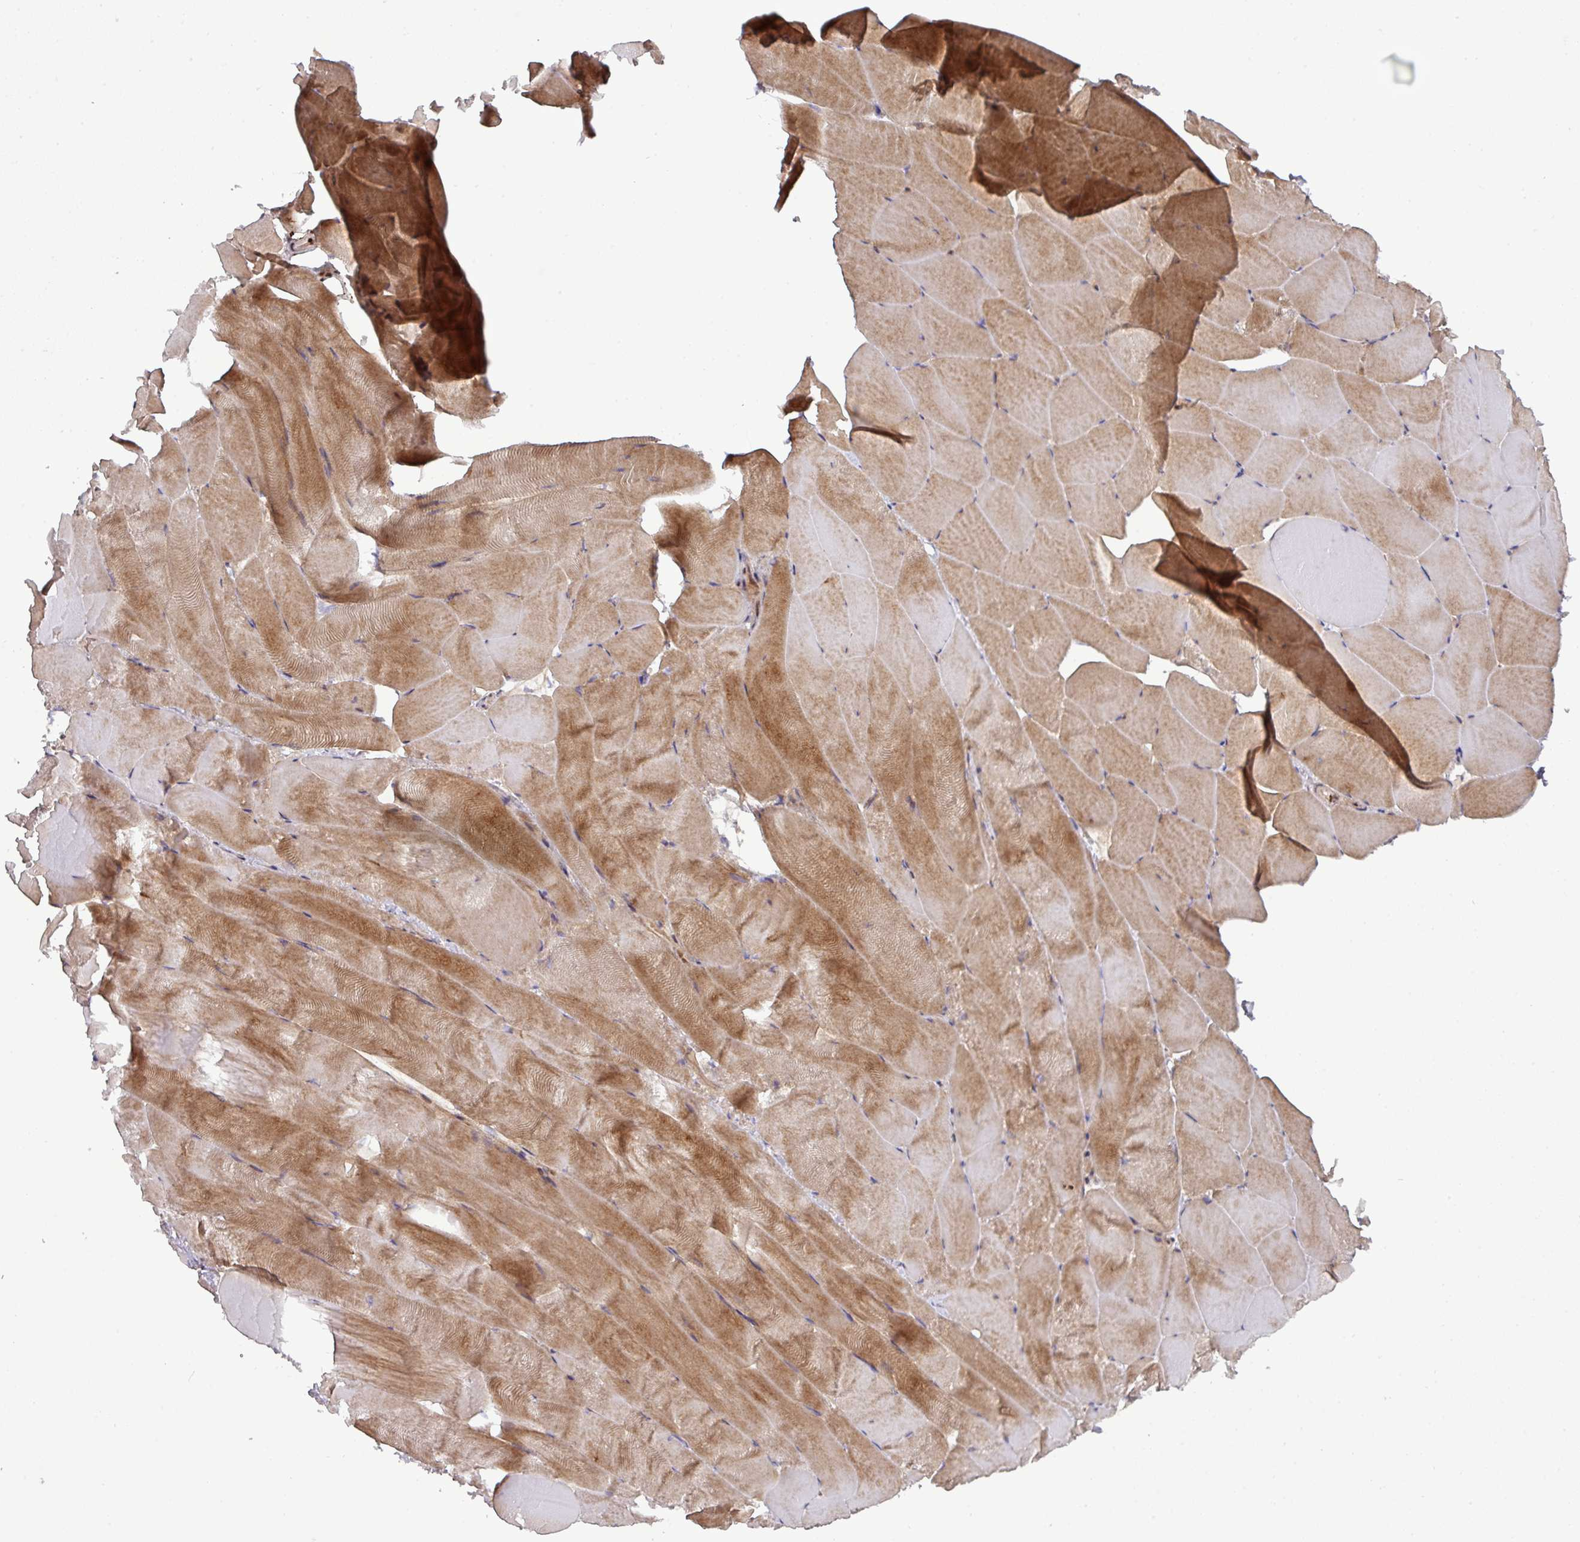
{"staining": {"intensity": "moderate", "quantity": "25%-75%", "location": "cytoplasmic/membranous,nuclear"}, "tissue": "skeletal muscle", "cell_type": "Myocytes", "image_type": "normal", "snomed": [{"axis": "morphology", "description": "Normal tissue, NOS"}, {"axis": "topography", "description": "Skeletal muscle"}], "caption": "Immunohistochemistry (IHC) image of unremarkable skeletal muscle: skeletal muscle stained using immunohistochemistry displays medium levels of moderate protein expression localized specifically in the cytoplasmic/membranous,nuclear of myocytes, appearing as a cytoplasmic/membranous,nuclear brown color.", "gene": "CIC", "patient": {"sex": "female", "age": 64}}